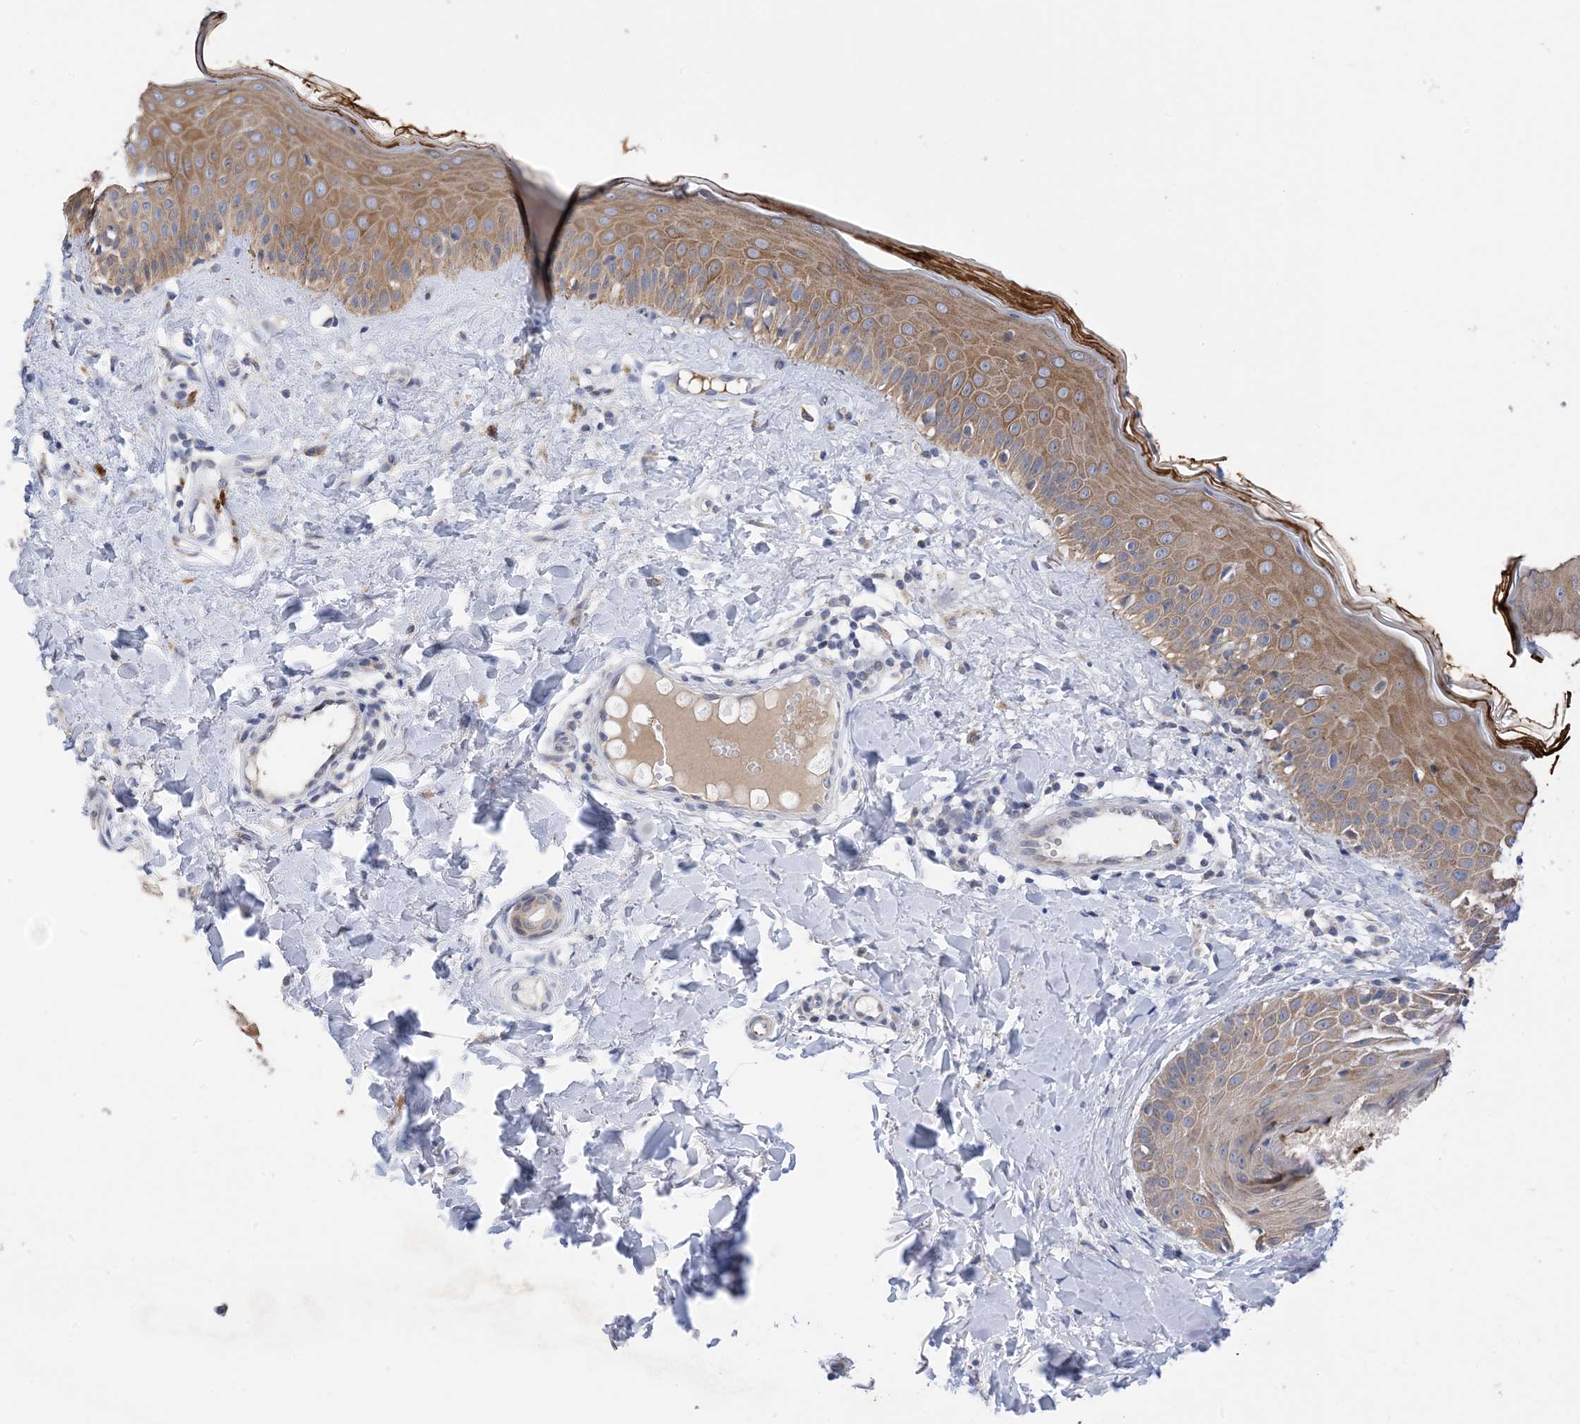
{"staining": {"intensity": "negative", "quantity": "none", "location": "none"}, "tissue": "skin", "cell_type": "Fibroblasts", "image_type": "normal", "snomed": [{"axis": "morphology", "description": "Normal tissue, NOS"}, {"axis": "topography", "description": "Skin"}], "caption": "An immunohistochemistry photomicrograph of unremarkable skin is shown. There is no staining in fibroblasts of skin. (DAB immunohistochemistry (IHC), high magnification).", "gene": "PLK4", "patient": {"sex": "male", "age": 52}}